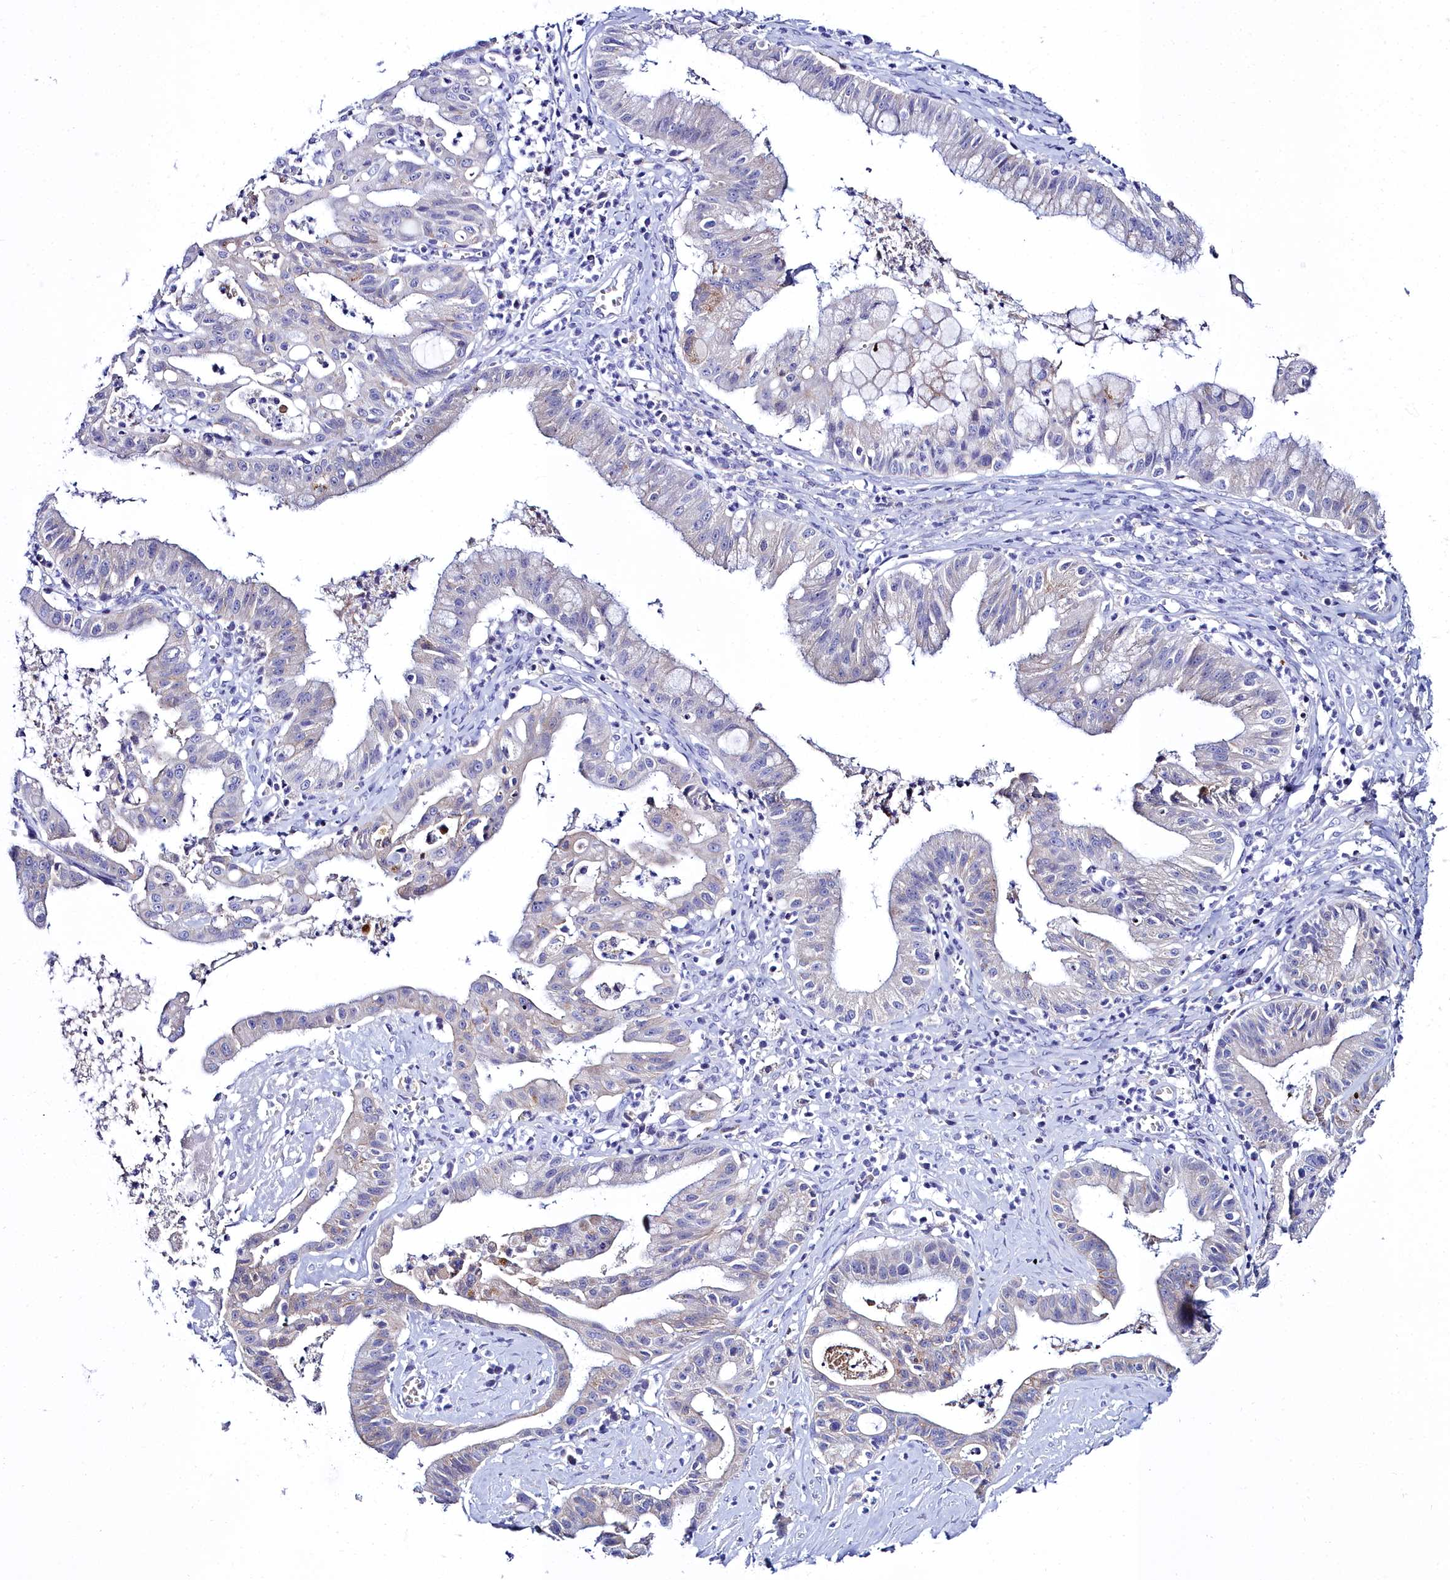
{"staining": {"intensity": "negative", "quantity": "none", "location": "none"}, "tissue": "ovarian cancer", "cell_type": "Tumor cells", "image_type": "cancer", "snomed": [{"axis": "morphology", "description": "Cystadenocarcinoma, mucinous, NOS"}, {"axis": "topography", "description": "Ovary"}], "caption": "An image of ovarian cancer (mucinous cystadenocarcinoma) stained for a protein exhibits no brown staining in tumor cells. (DAB IHC visualized using brightfield microscopy, high magnification).", "gene": "ELAPOR2", "patient": {"sex": "female", "age": 70}}